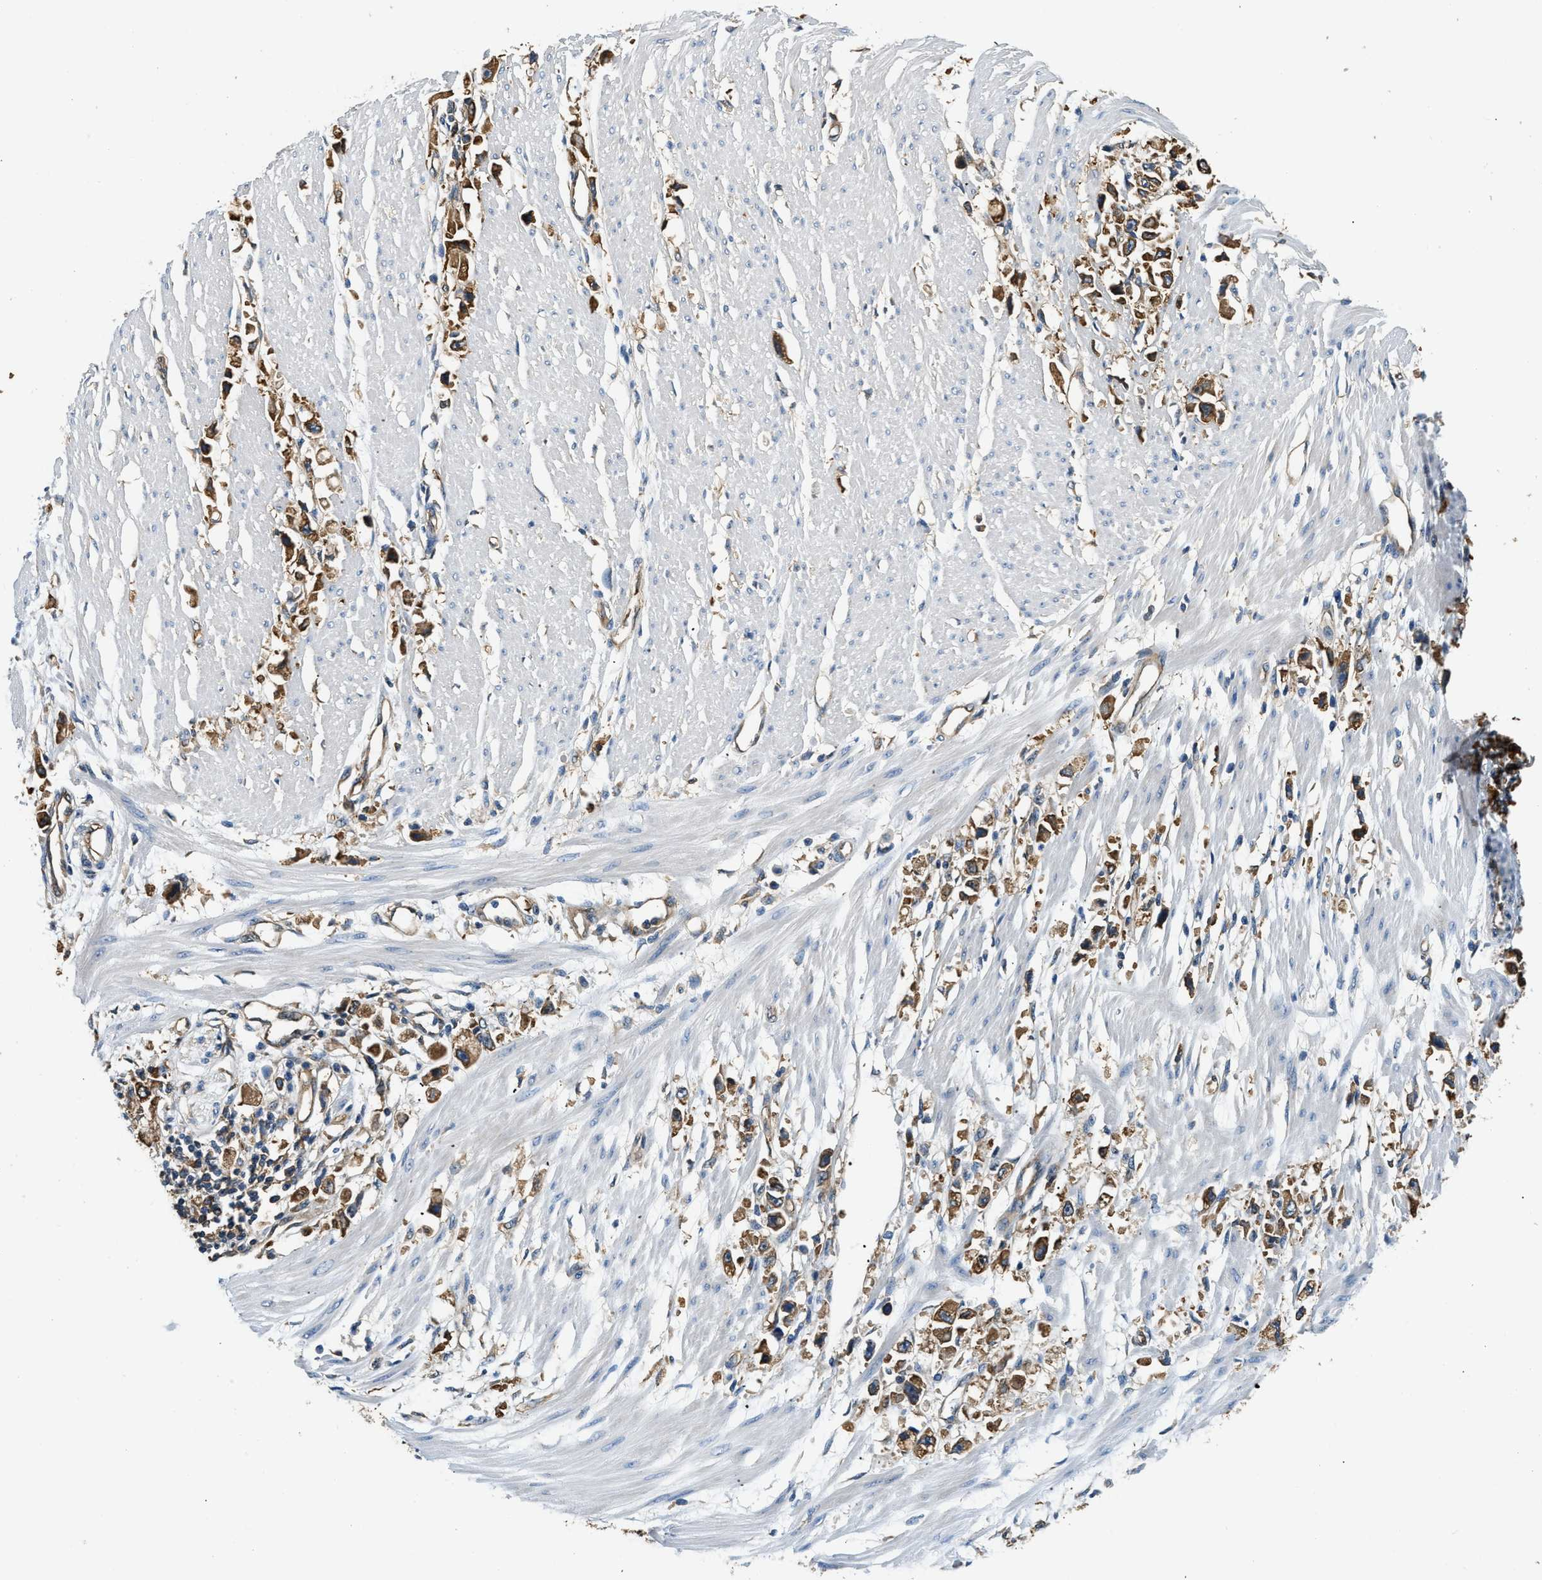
{"staining": {"intensity": "moderate", "quantity": ">75%", "location": "cytoplasmic/membranous"}, "tissue": "stomach cancer", "cell_type": "Tumor cells", "image_type": "cancer", "snomed": [{"axis": "morphology", "description": "Adenocarcinoma, NOS"}, {"axis": "topography", "description": "Stomach"}], "caption": "Stomach cancer (adenocarcinoma) stained with DAB (3,3'-diaminobenzidine) immunohistochemistry demonstrates medium levels of moderate cytoplasmic/membranous positivity in about >75% of tumor cells. (Brightfield microscopy of DAB IHC at high magnification).", "gene": "PPP2R1B", "patient": {"sex": "female", "age": 59}}